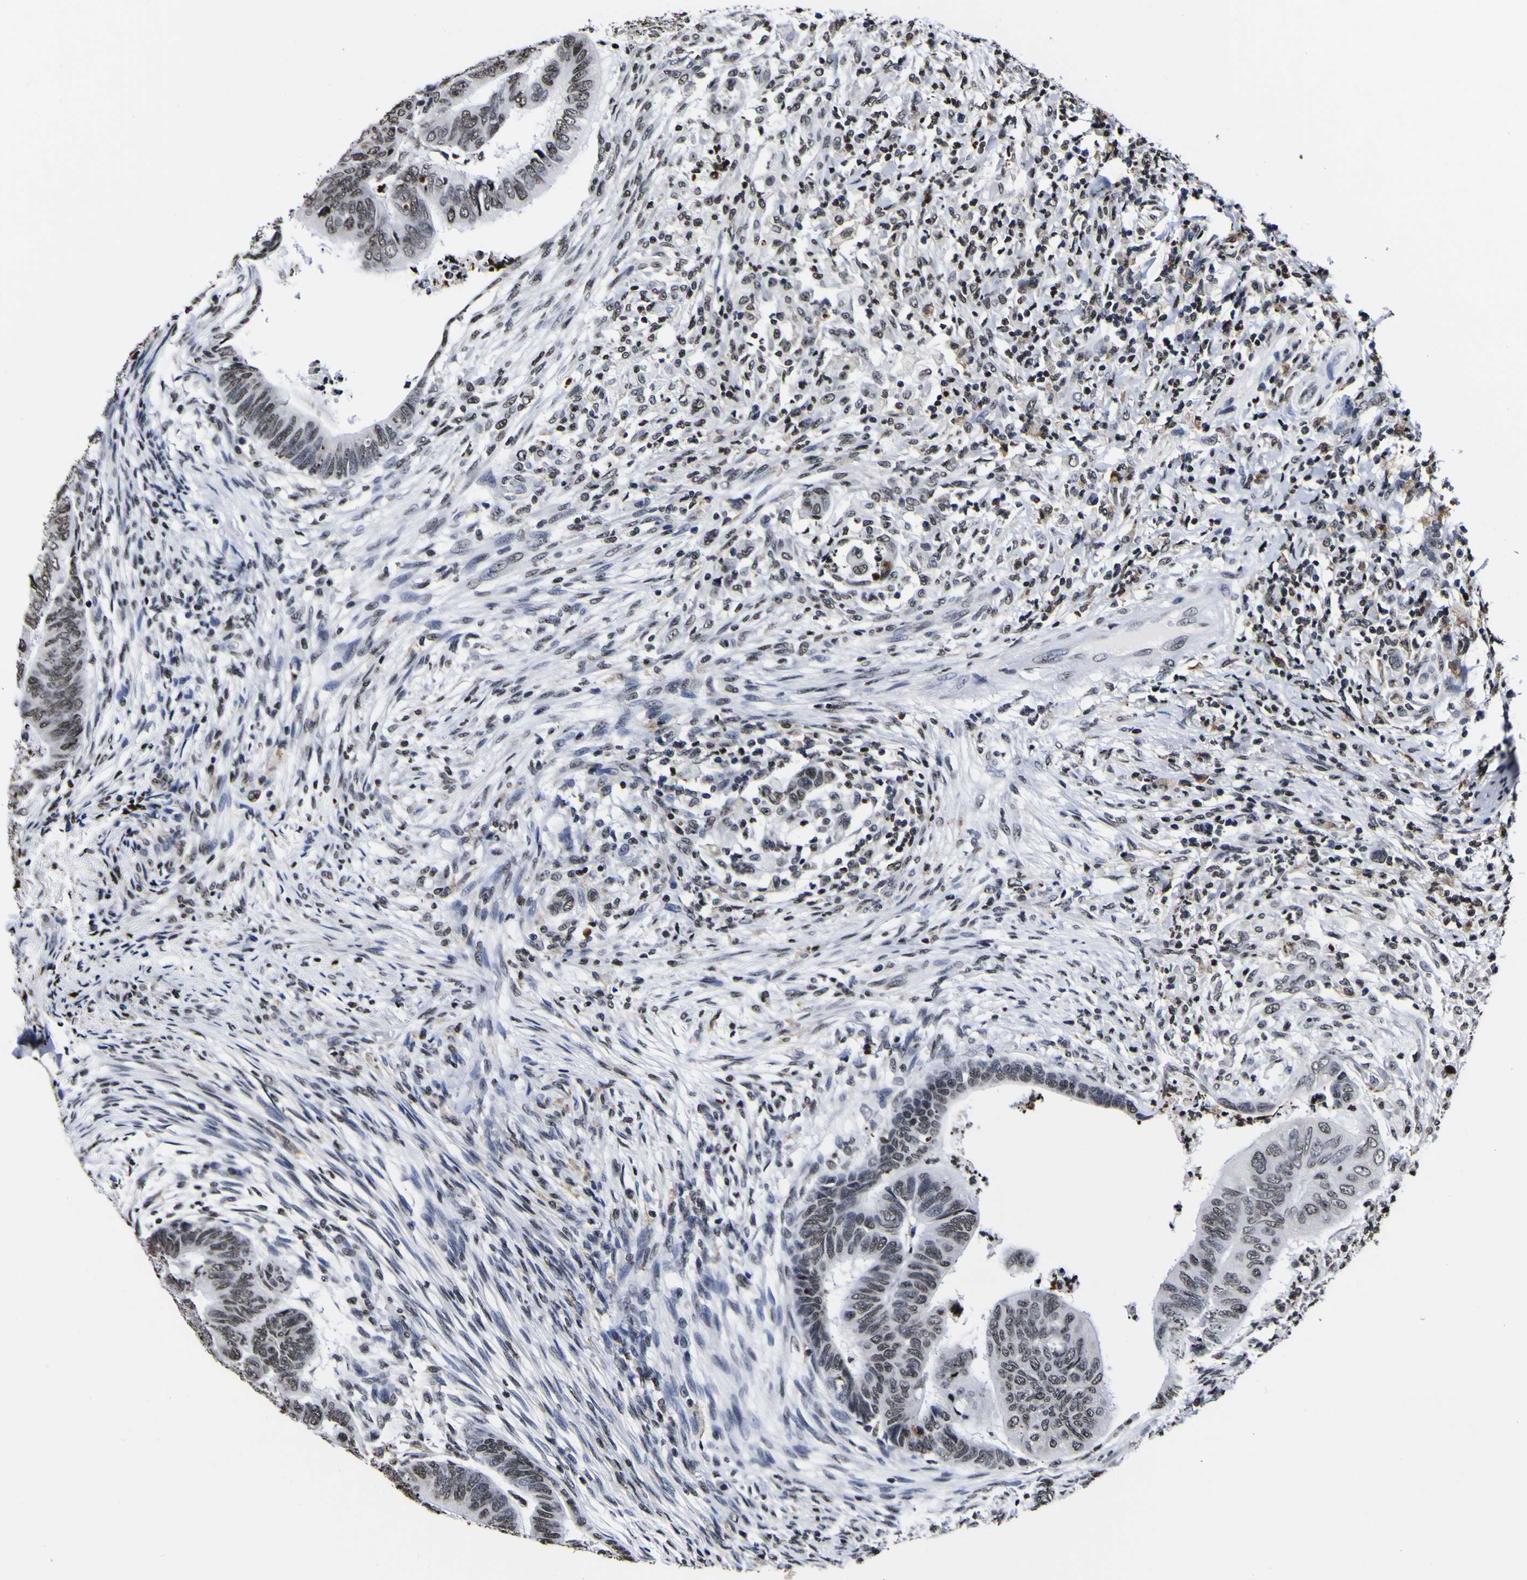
{"staining": {"intensity": "moderate", "quantity": "<25%", "location": "nuclear"}, "tissue": "colorectal cancer", "cell_type": "Tumor cells", "image_type": "cancer", "snomed": [{"axis": "morphology", "description": "Normal tissue, NOS"}, {"axis": "morphology", "description": "Adenocarcinoma, NOS"}, {"axis": "topography", "description": "Rectum"}, {"axis": "topography", "description": "Peripheral nerve tissue"}], "caption": "Protein expression analysis of human colorectal adenocarcinoma reveals moderate nuclear positivity in approximately <25% of tumor cells.", "gene": "PIAS1", "patient": {"sex": "male", "age": 92}}